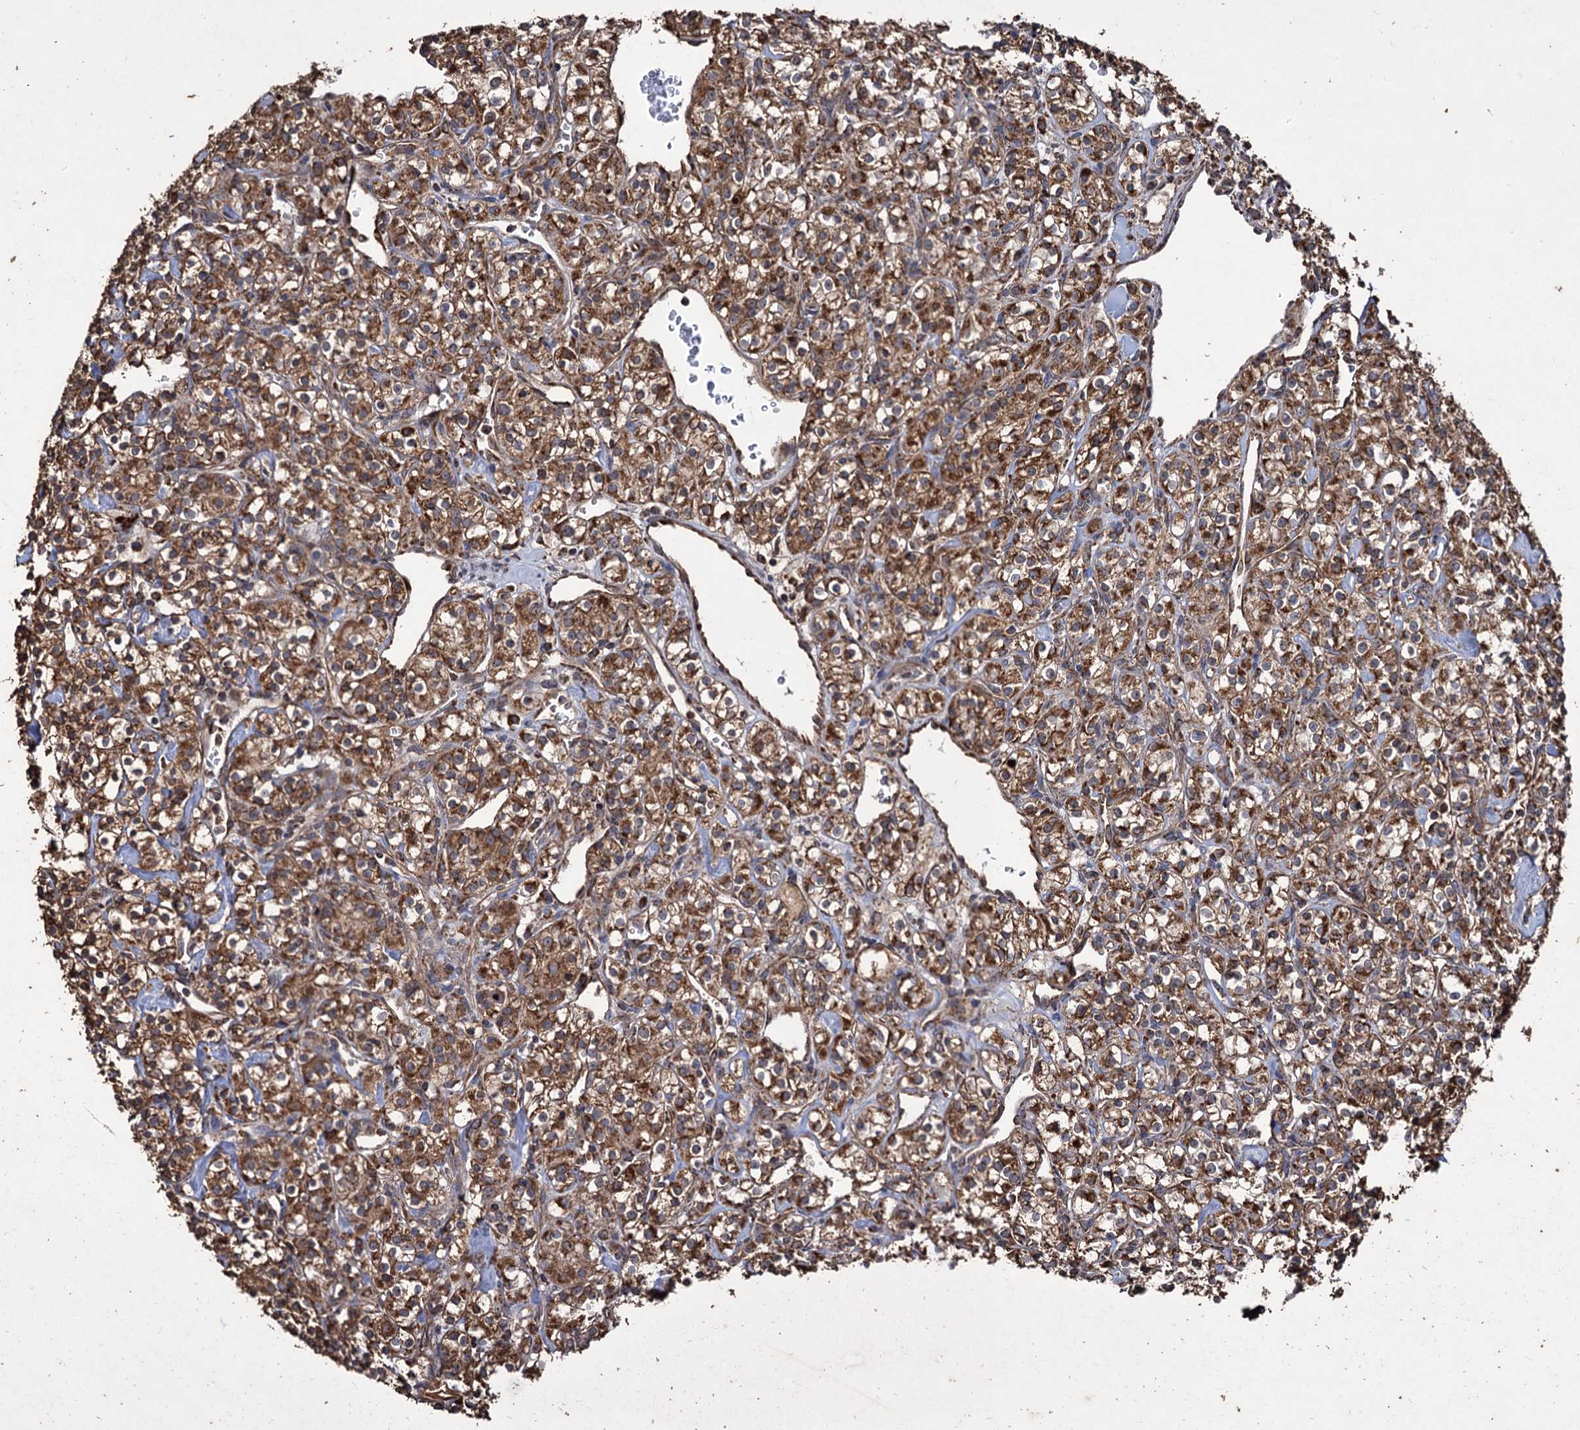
{"staining": {"intensity": "moderate", "quantity": ">75%", "location": "cytoplasmic/membranous"}, "tissue": "renal cancer", "cell_type": "Tumor cells", "image_type": "cancer", "snomed": [{"axis": "morphology", "description": "Adenocarcinoma, NOS"}, {"axis": "topography", "description": "Kidney"}], "caption": "Immunohistochemical staining of human renal adenocarcinoma shows medium levels of moderate cytoplasmic/membranous protein expression in about >75% of tumor cells.", "gene": "IPO4", "patient": {"sex": "male", "age": 77}}